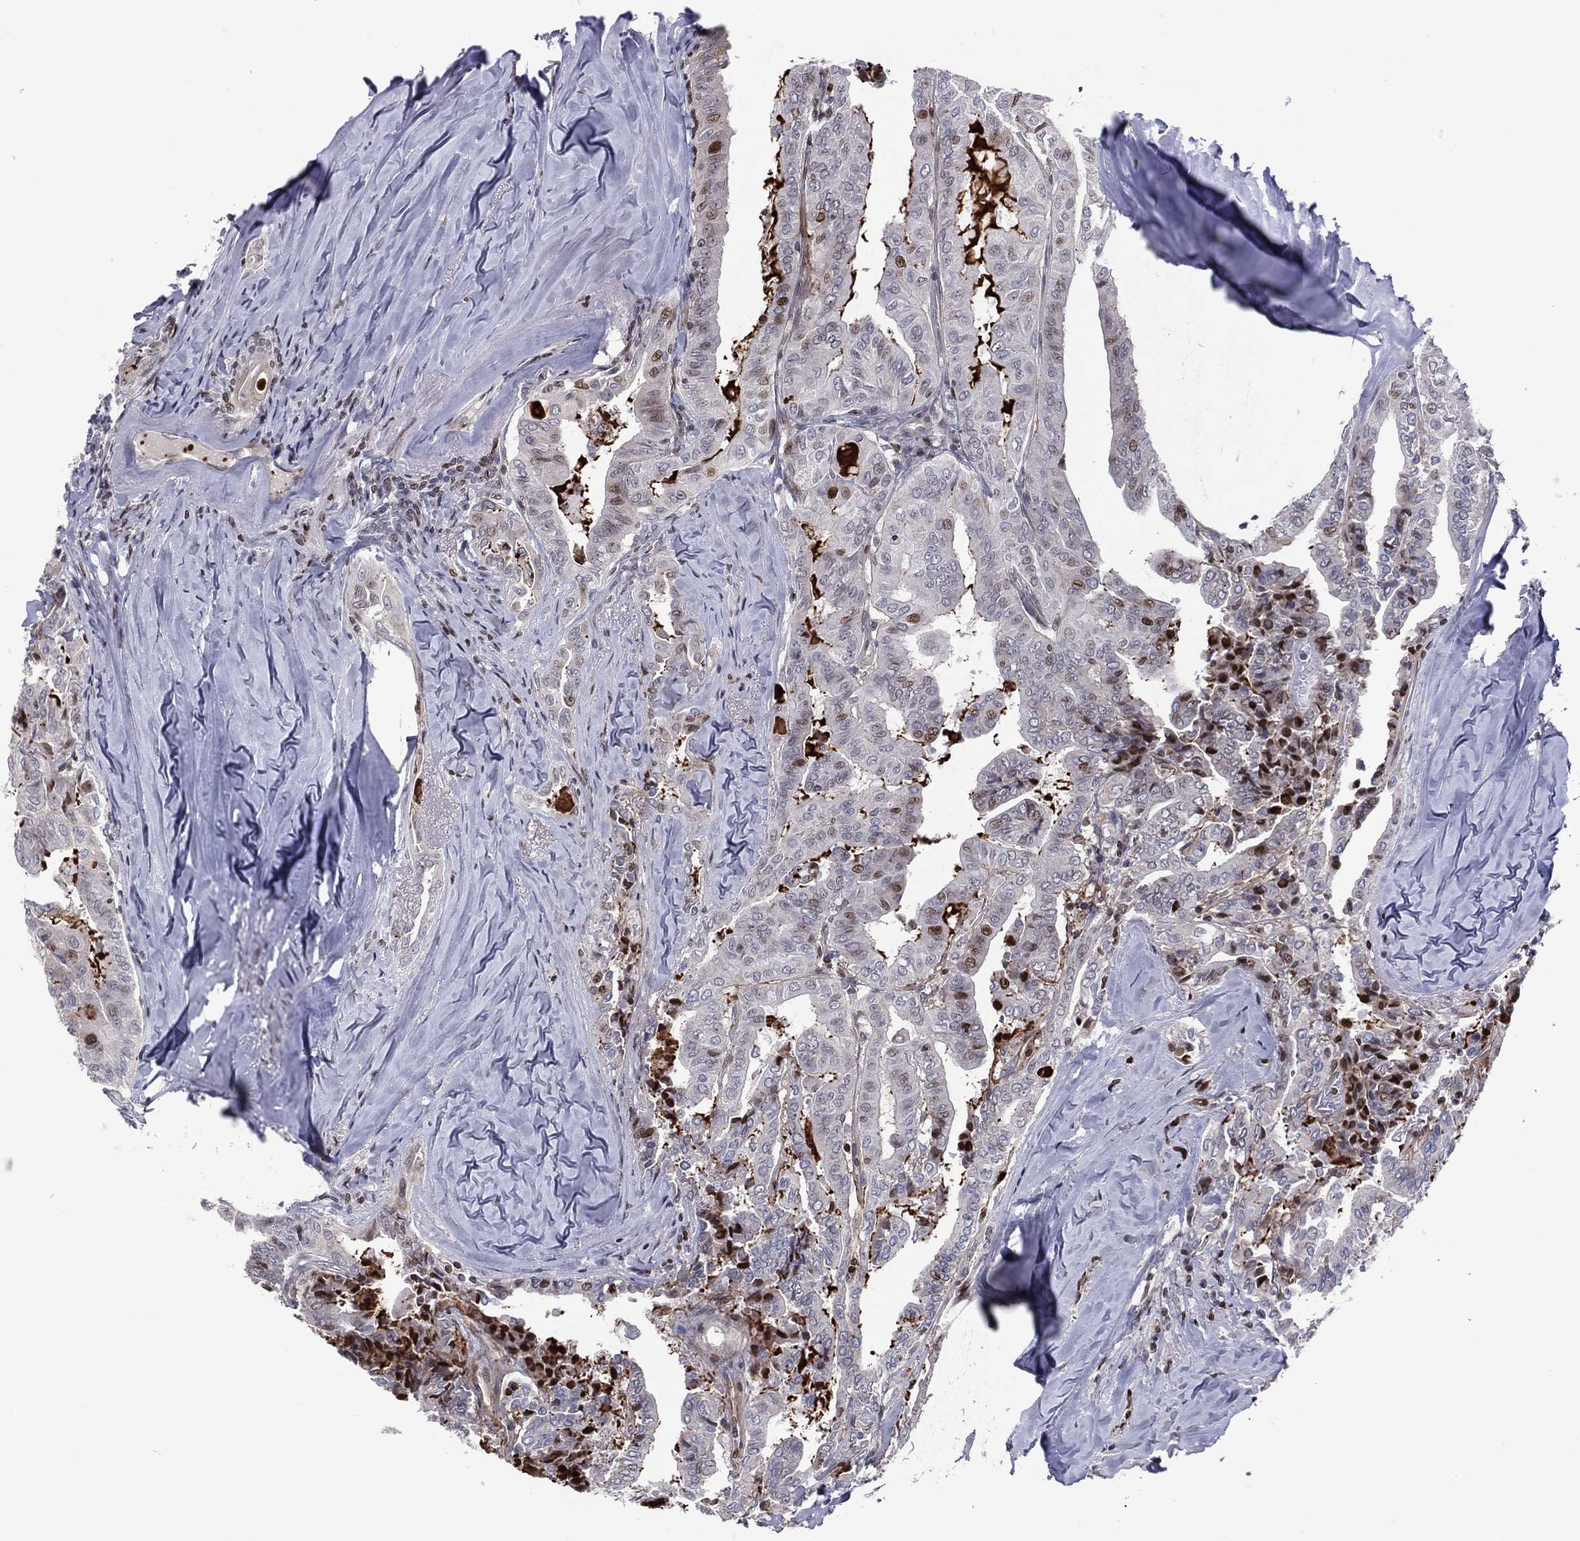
{"staining": {"intensity": "moderate", "quantity": "<25%", "location": "nuclear"}, "tissue": "thyroid cancer", "cell_type": "Tumor cells", "image_type": "cancer", "snomed": [{"axis": "morphology", "description": "Papillary adenocarcinoma, NOS"}, {"axis": "topography", "description": "Thyroid gland"}], "caption": "IHC of human thyroid cancer (papillary adenocarcinoma) shows low levels of moderate nuclear positivity in approximately <25% of tumor cells.", "gene": "DBF4B", "patient": {"sex": "female", "age": 68}}